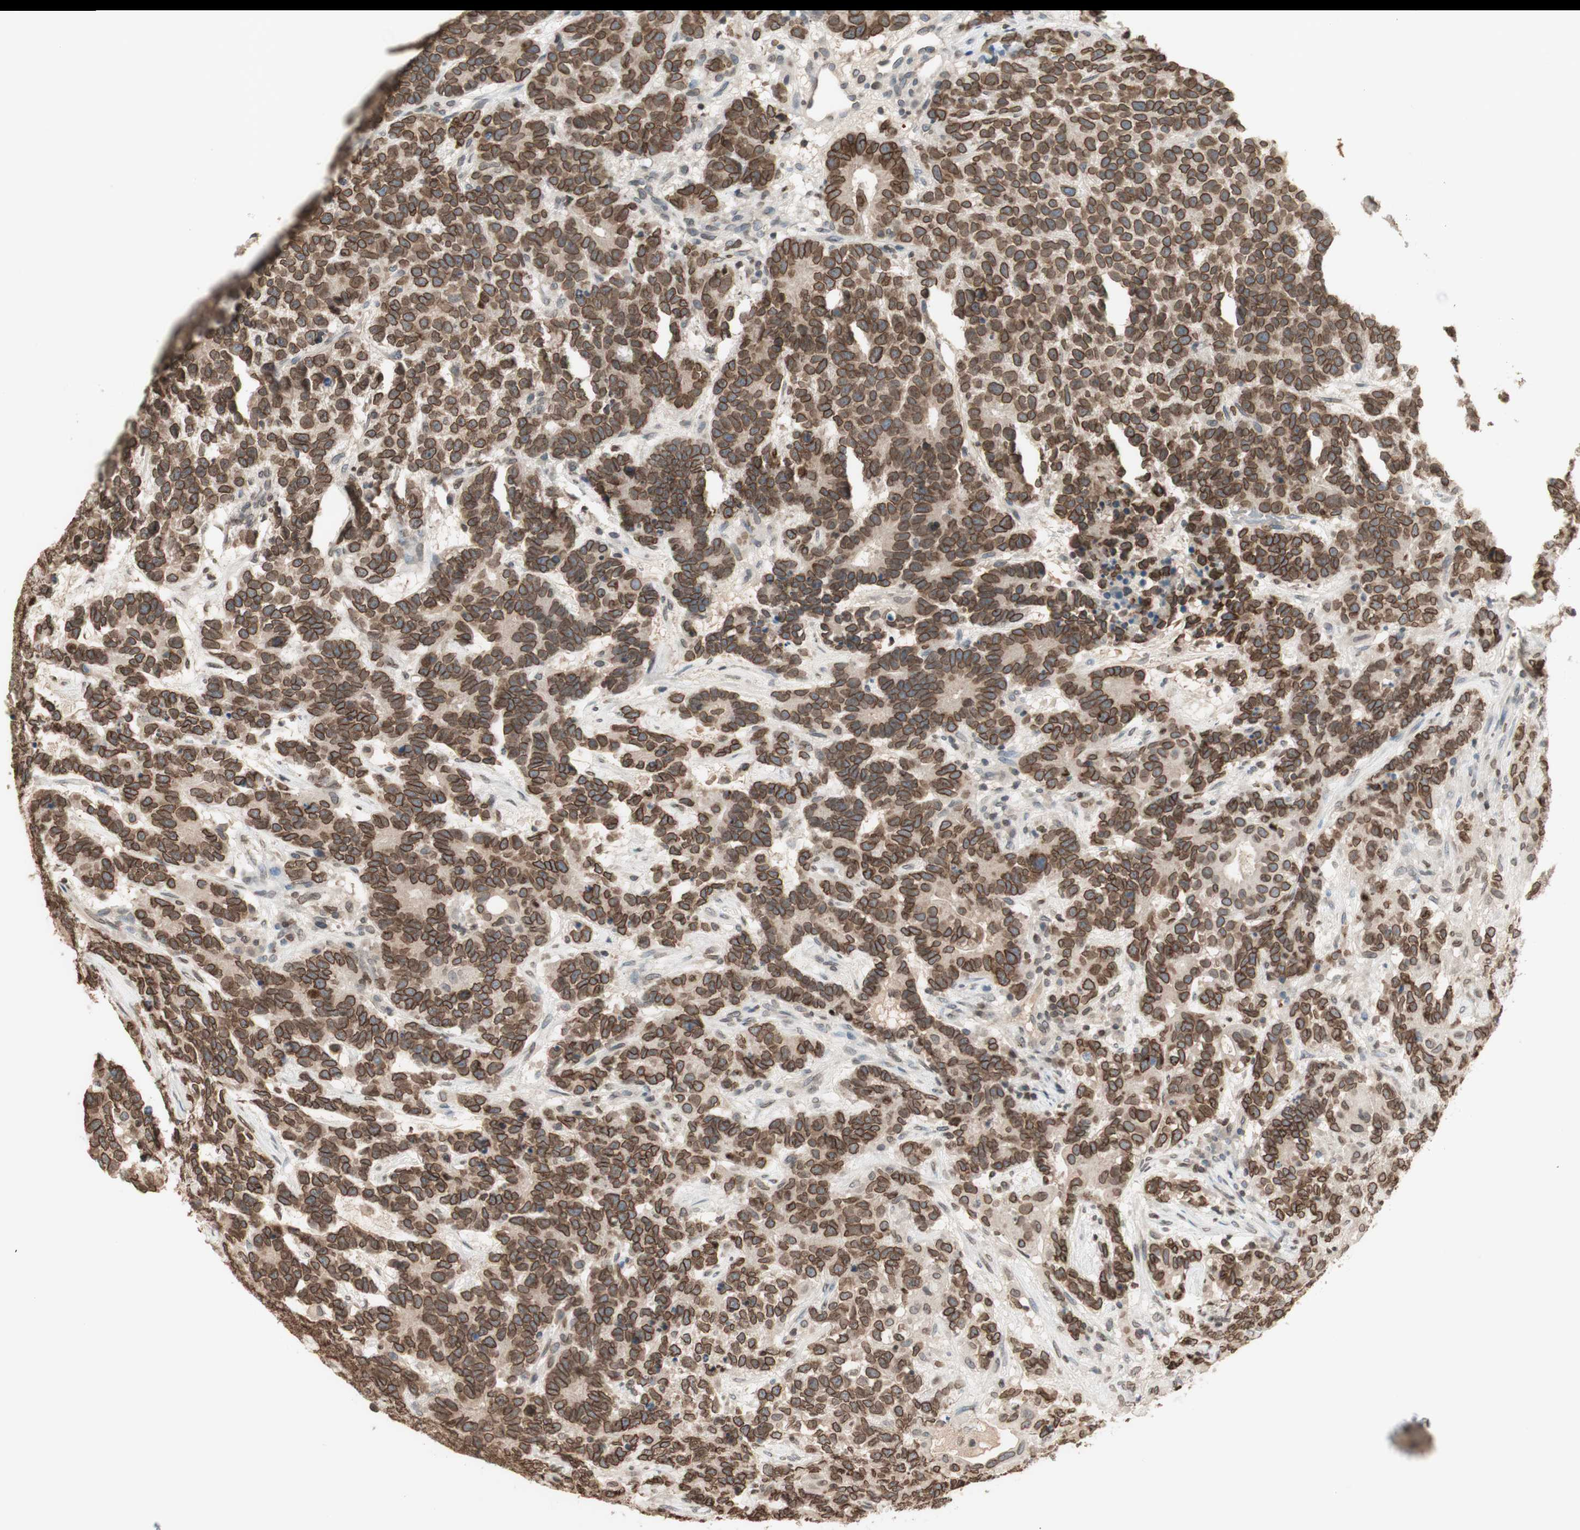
{"staining": {"intensity": "moderate", "quantity": ">75%", "location": "cytoplasmic/membranous,nuclear"}, "tissue": "testis cancer", "cell_type": "Tumor cells", "image_type": "cancer", "snomed": [{"axis": "morphology", "description": "Carcinoma, Embryonal, NOS"}, {"axis": "topography", "description": "Testis"}], "caption": "A high-resolution micrograph shows immunohistochemistry staining of testis cancer, which shows moderate cytoplasmic/membranous and nuclear staining in about >75% of tumor cells. (DAB (3,3'-diaminobenzidine) IHC with brightfield microscopy, high magnification).", "gene": "TMPO", "patient": {"sex": "male", "age": 26}}